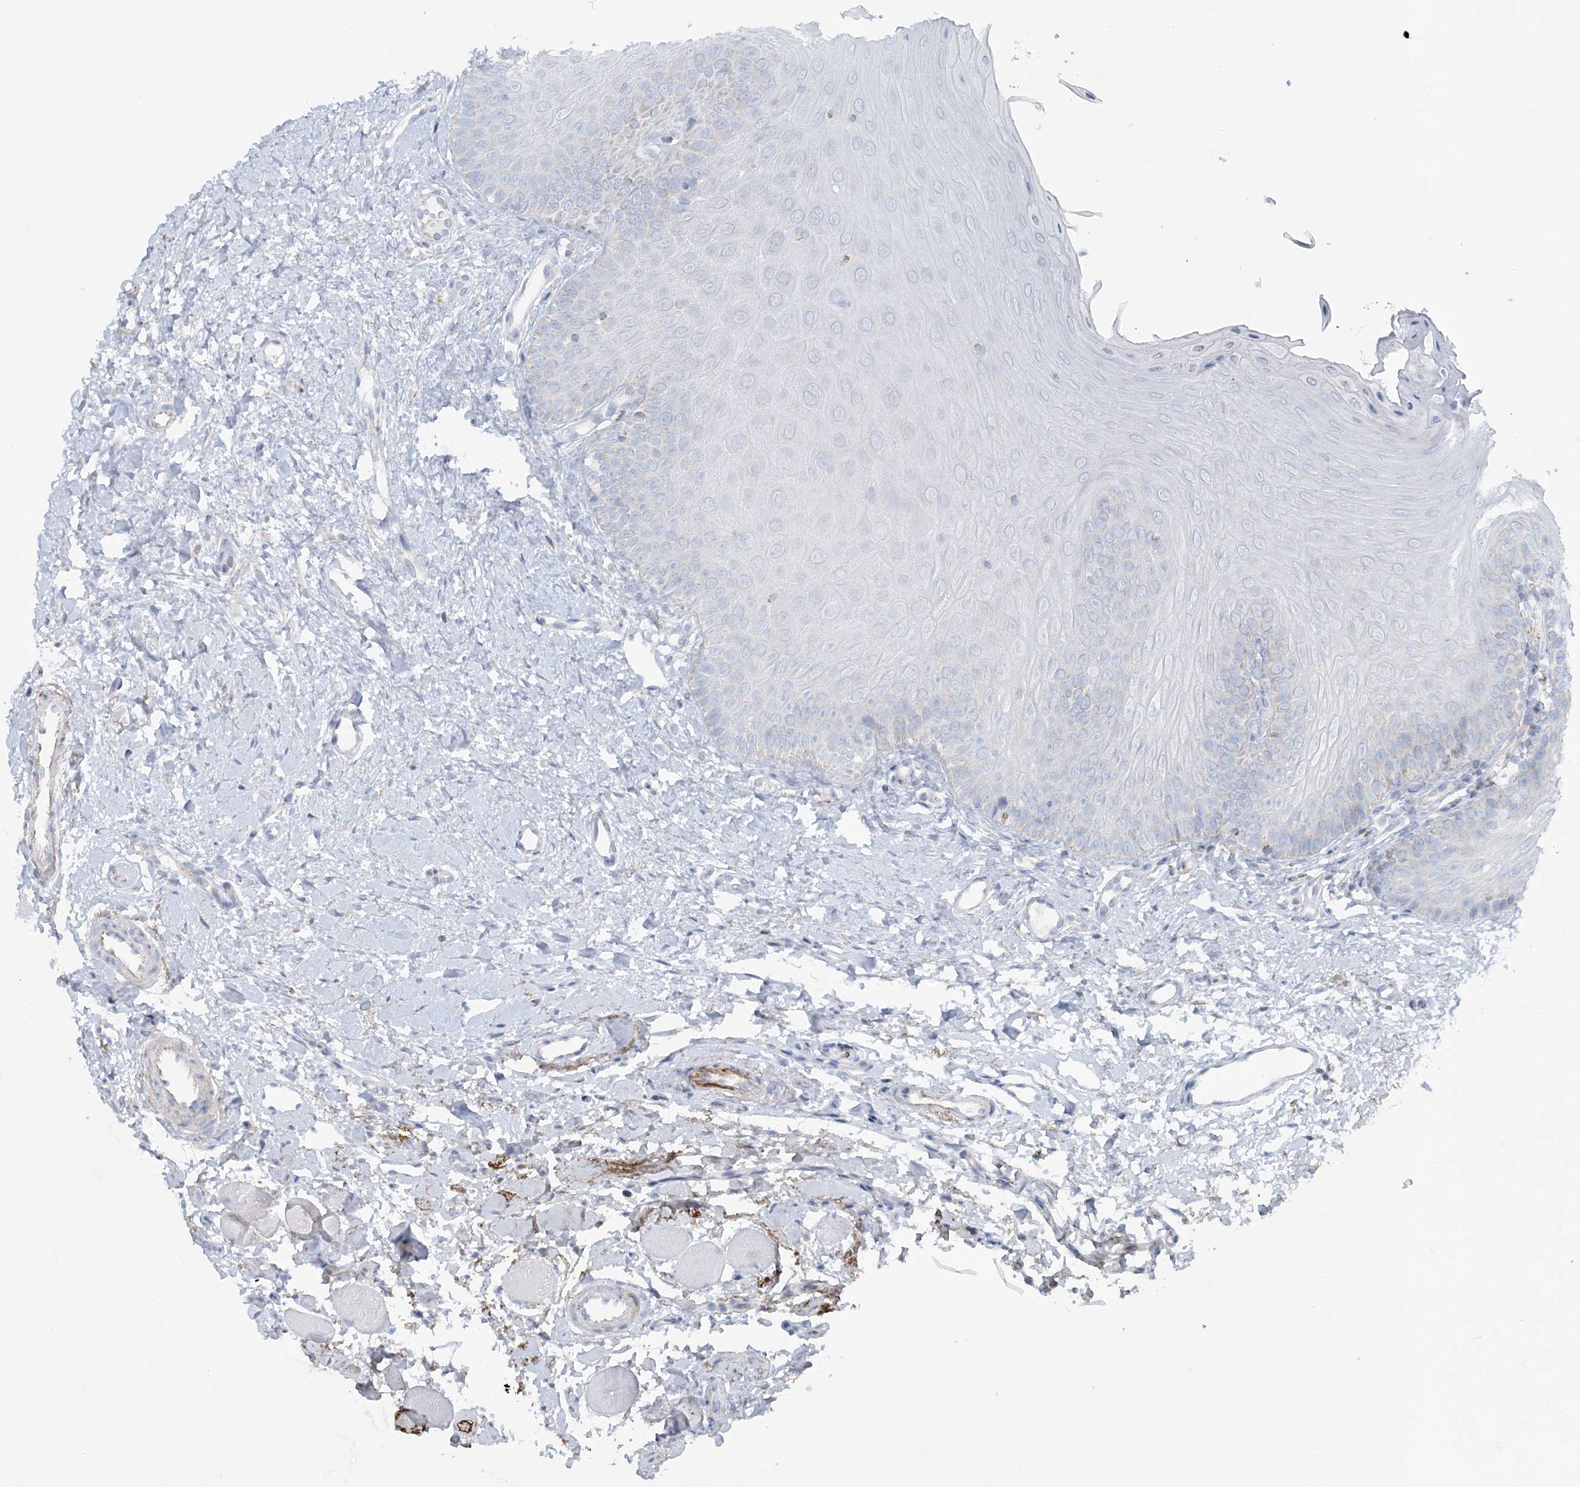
{"staining": {"intensity": "negative", "quantity": "none", "location": "none"}, "tissue": "oral mucosa", "cell_type": "Squamous epithelial cells", "image_type": "normal", "snomed": [{"axis": "morphology", "description": "Normal tissue, NOS"}, {"axis": "topography", "description": "Oral tissue"}], "caption": "Squamous epithelial cells show no significant protein staining in normal oral mucosa. Brightfield microscopy of immunohistochemistry stained with DAB (3,3'-diaminobenzidine) (brown) and hematoxylin (blue), captured at high magnification.", "gene": "TBC1D7", "patient": {"sex": "female", "age": 68}}